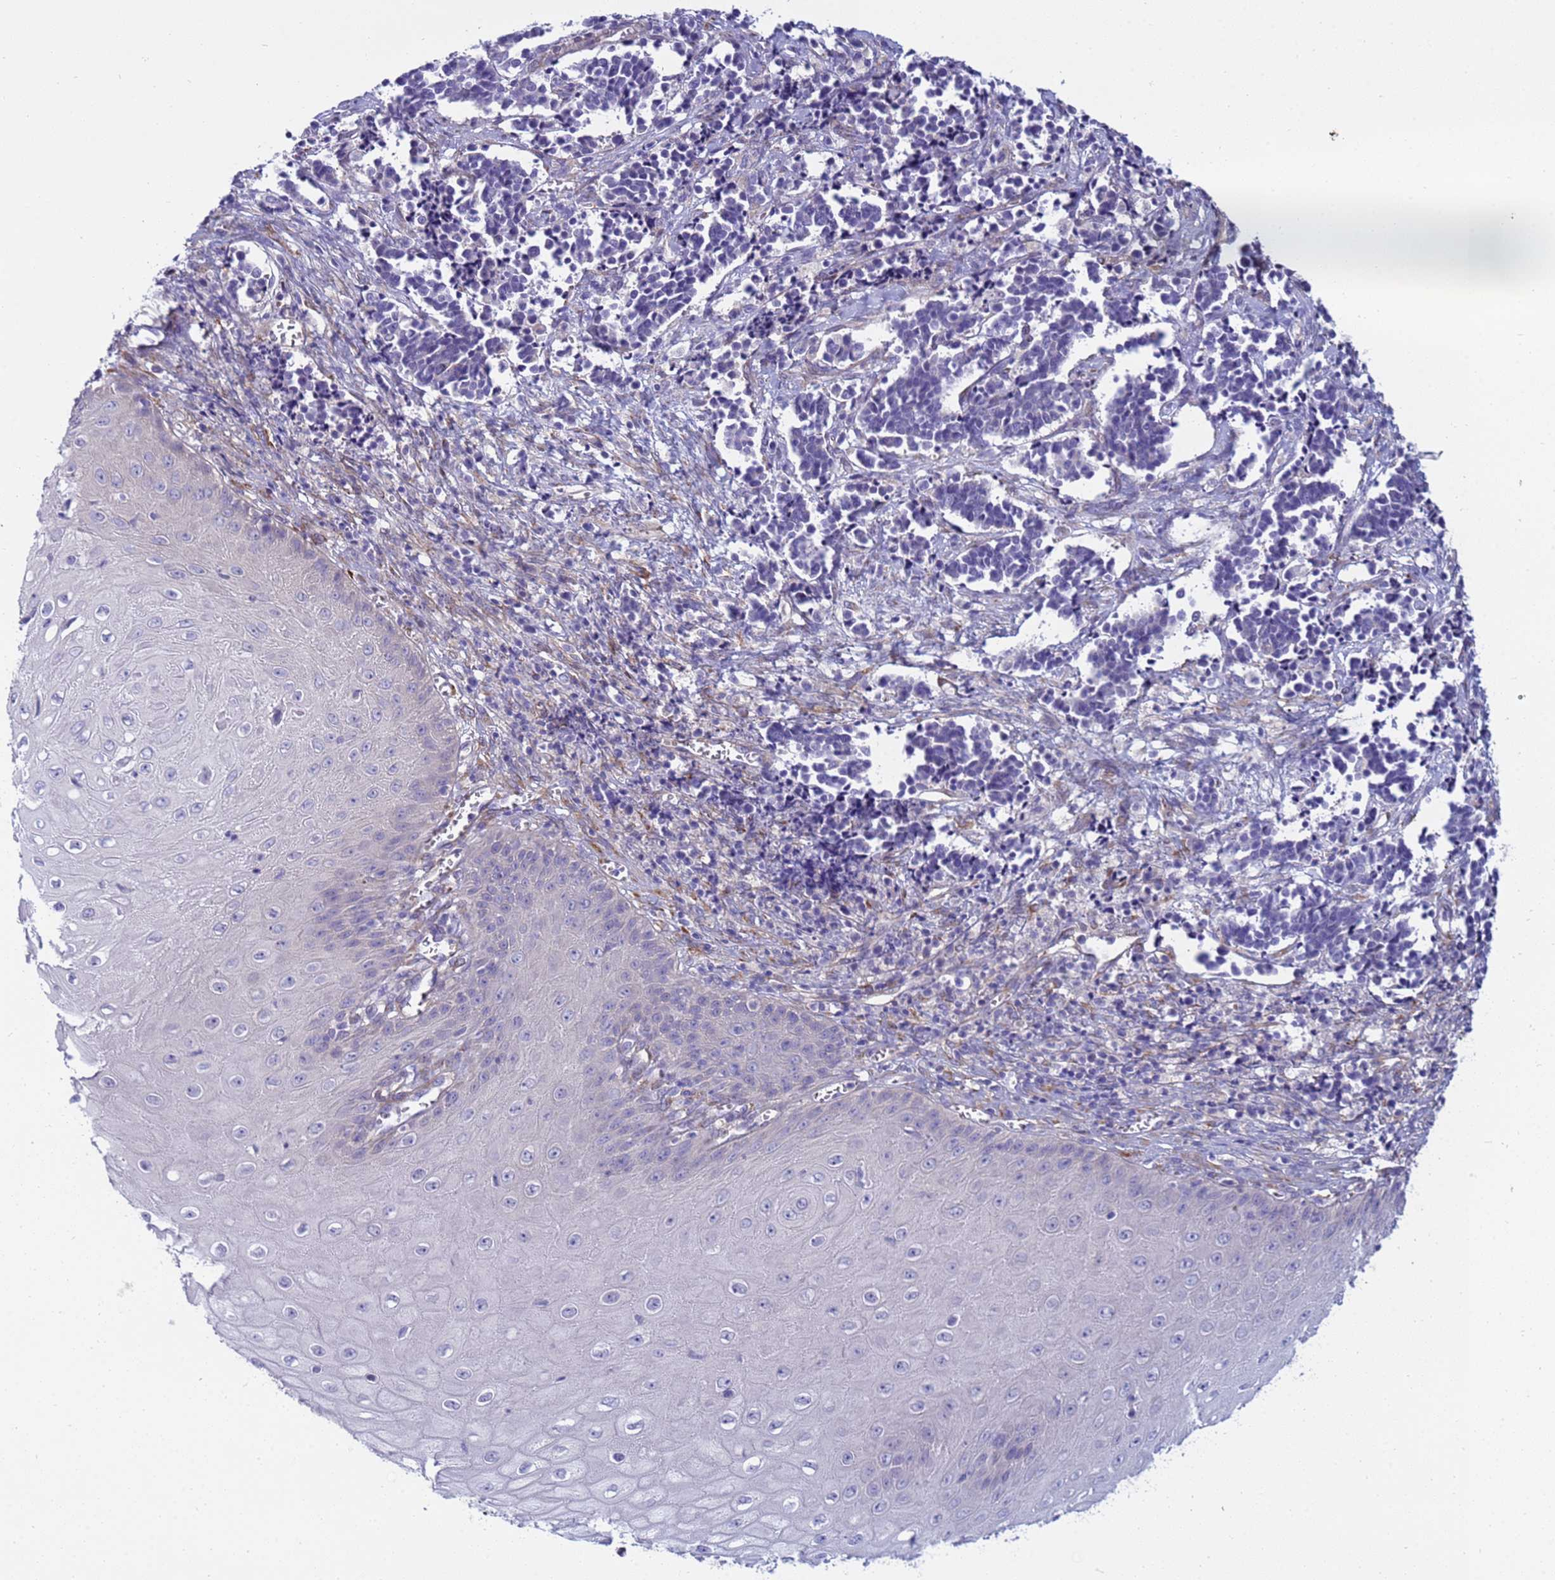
{"staining": {"intensity": "negative", "quantity": "none", "location": "none"}, "tissue": "cervical cancer", "cell_type": "Tumor cells", "image_type": "cancer", "snomed": [{"axis": "morphology", "description": "Normal tissue, NOS"}, {"axis": "morphology", "description": "Squamous cell carcinoma, NOS"}, {"axis": "topography", "description": "Cervix"}], "caption": "Photomicrograph shows no protein positivity in tumor cells of cervical cancer (squamous cell carcinoma) tissue. (DAB (3,3'-diaminobenzidine) immunohistochemistry (IHC), high magnification).", "gene": "TRPC6", "patient": {"sex": "female", "age": 35}}